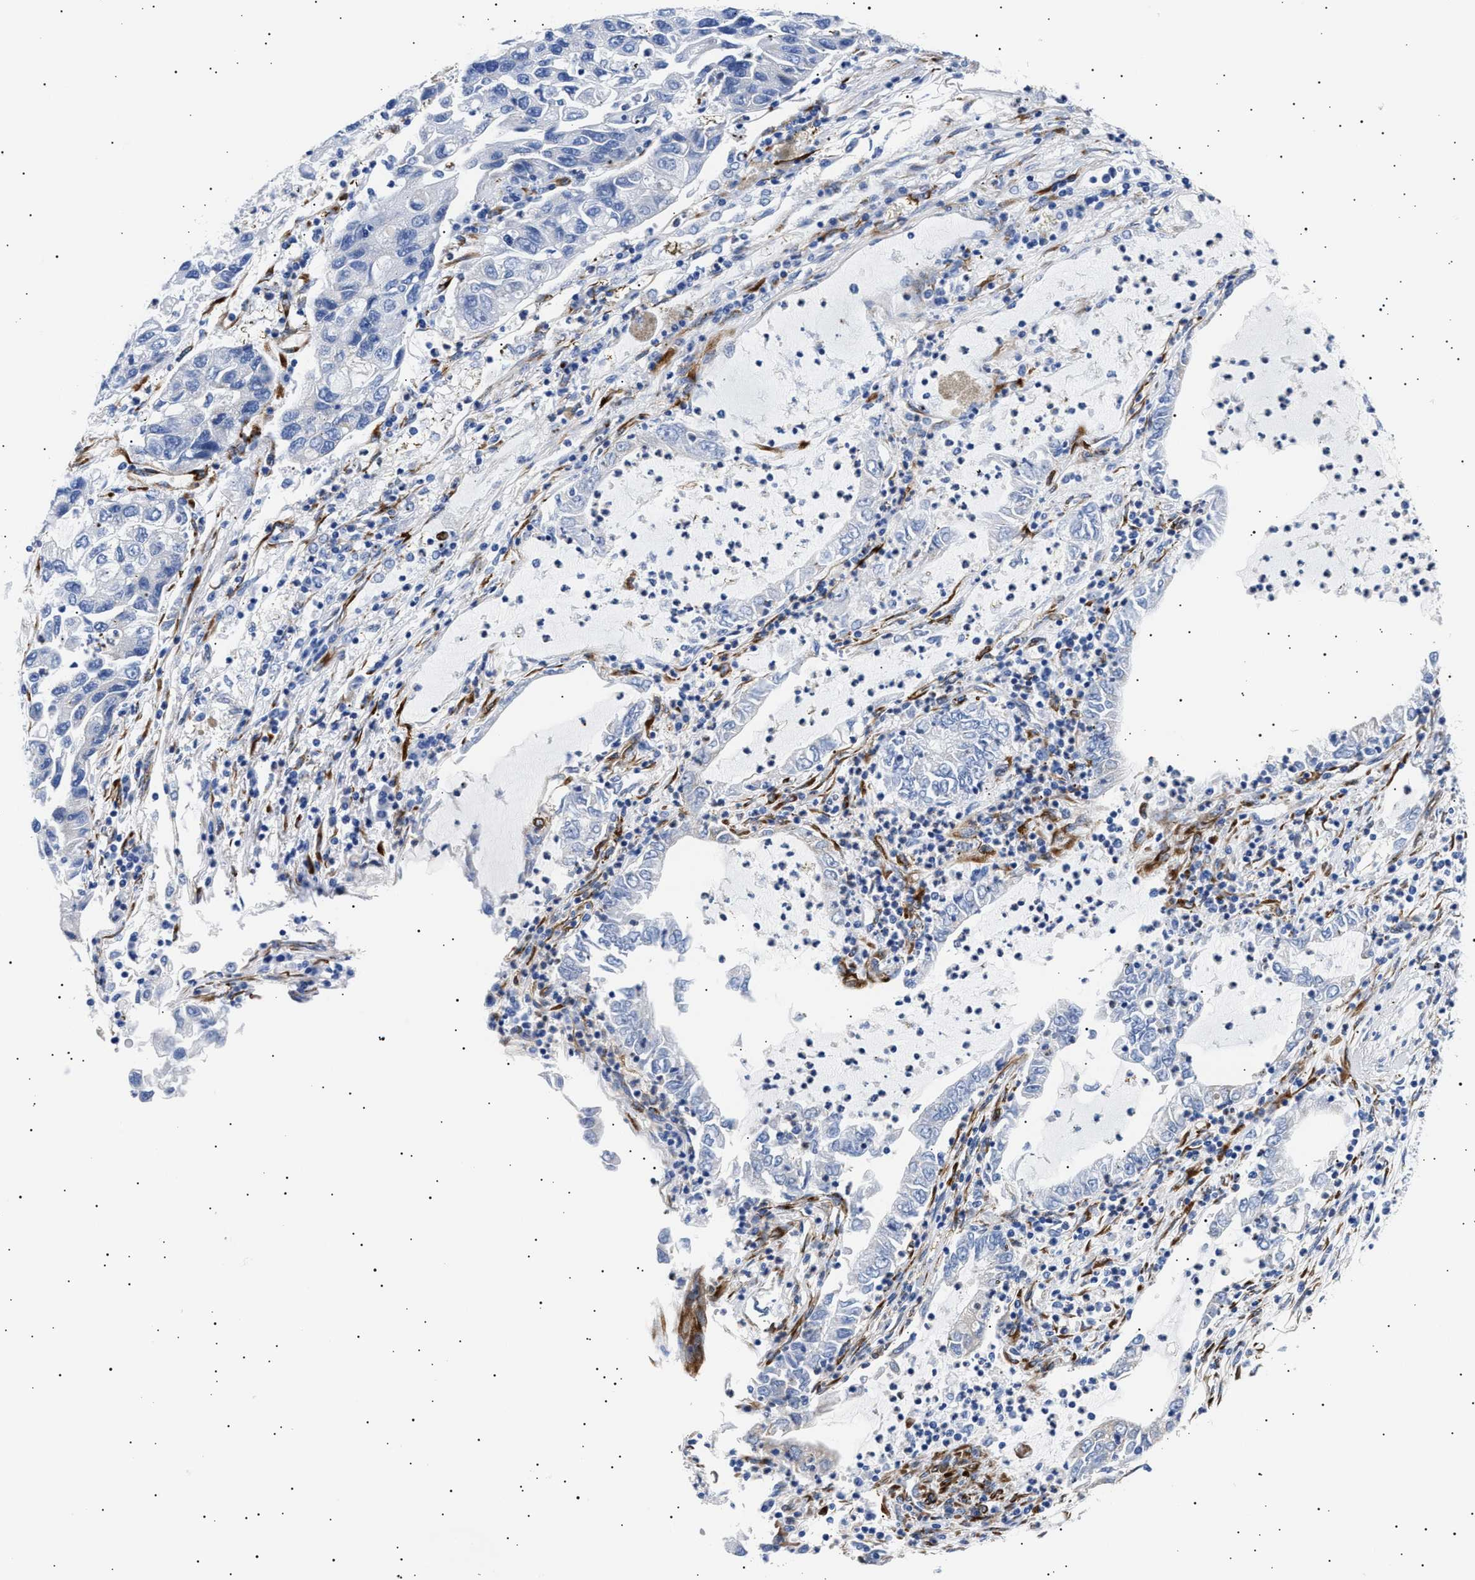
{"staining": {"intensity": "negative", "quantity": "none", "location": "none"}, "tissue": "lung cancer", "cell_type": "Tumor cells", "image_type": "cancer", "snomed": [{"axis": "morphology", "description": "Adenocarcinoma, NOS"}, {"axis": "topography", "description": "Lung"}], "caption": "Immunohistochemical staining of human lung adenocarcinoma displays no significant staining in tumor cells.", "gene": "HEMGN", "patient": {"sex": "female", "age": 51}}